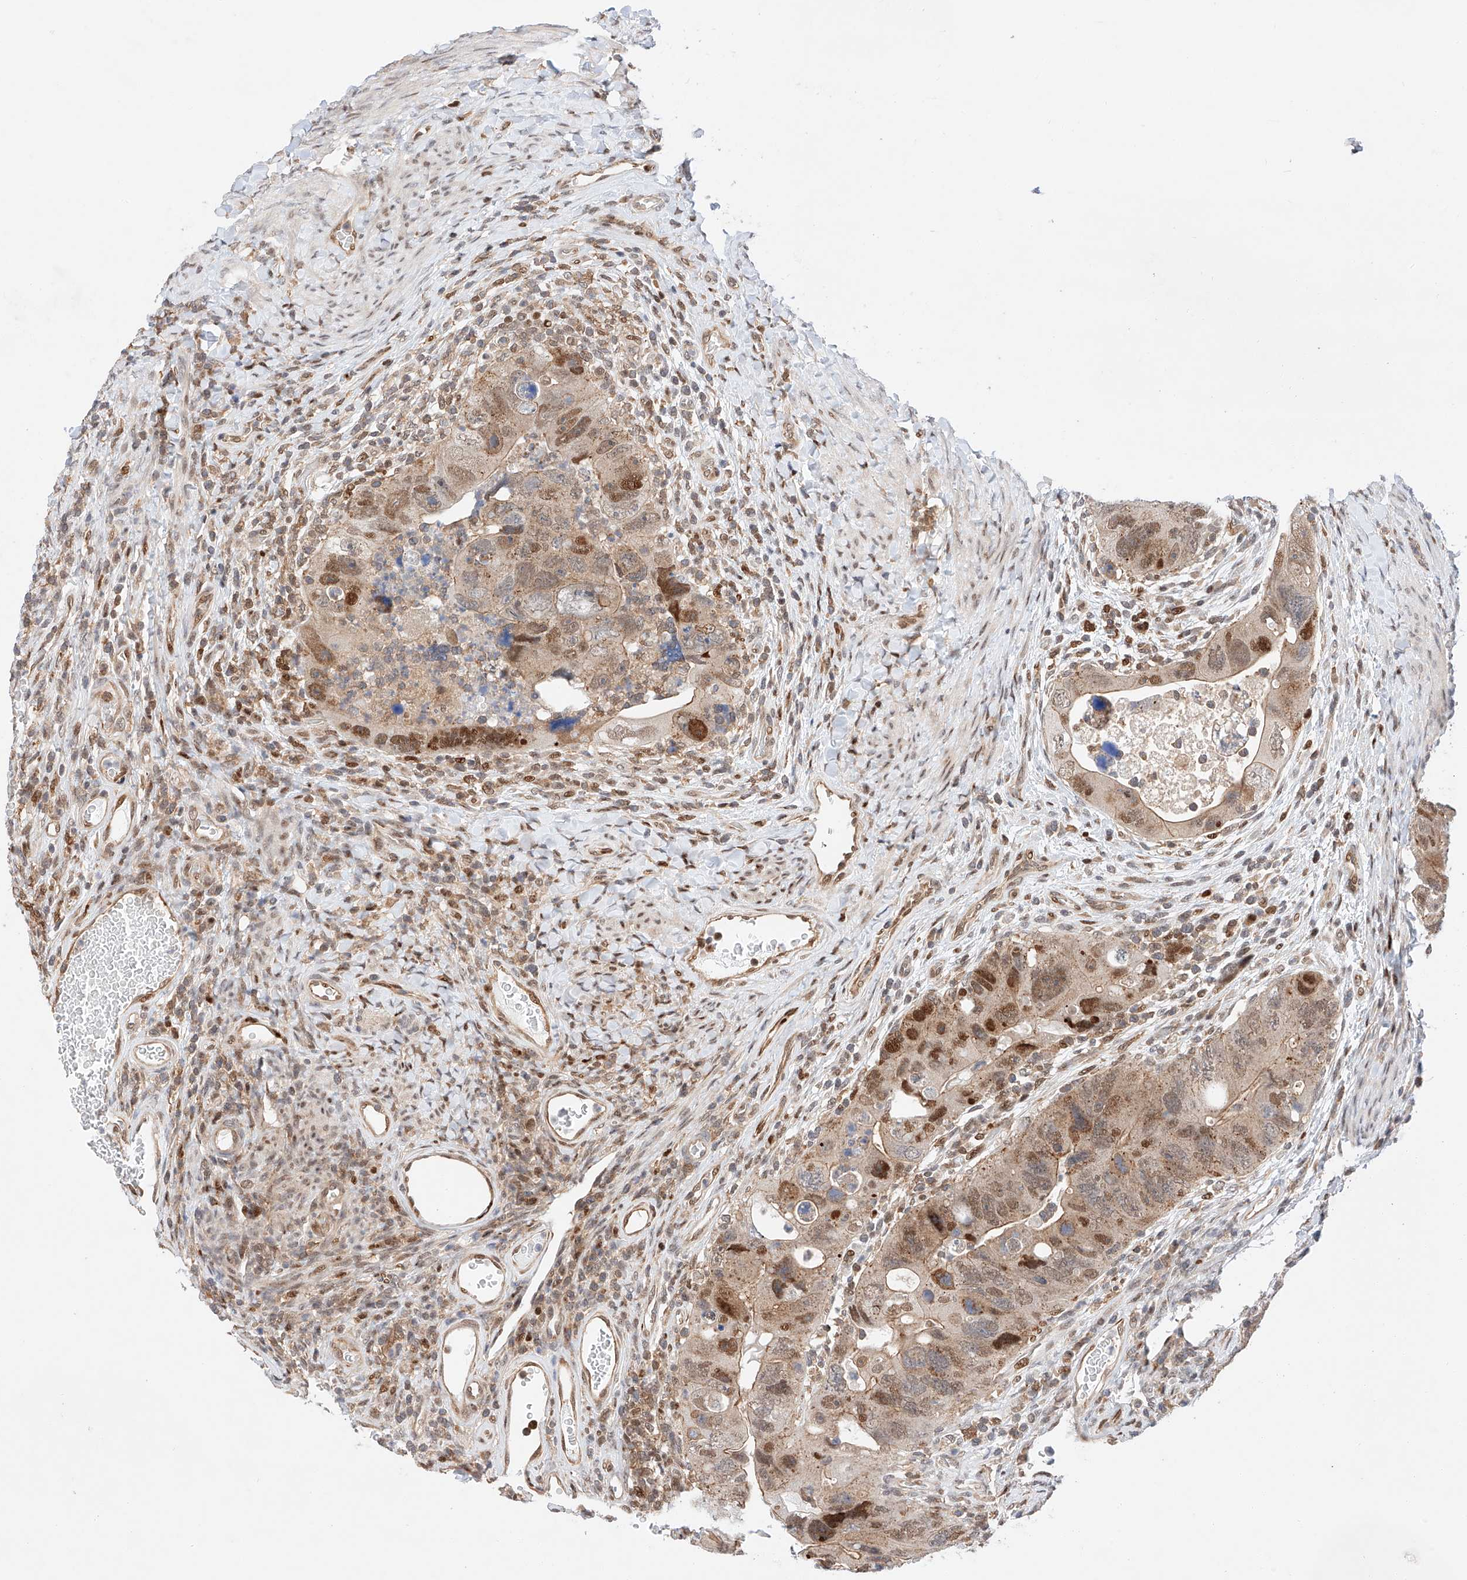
{"staining": {"intensity": "moderate", "quantity": ">75%", "location": "cytoplasmic/membranous,nuclear"}, "tissue": "colorectal cancer", "cell_type": "Tumor cells", "image_type": "cancer", "snomed": [{"axis": "morphology", "description": "Adenocarcinoma, NOS"}, {"axis": "topography", "description": "Rectum"}], "caption": "This is a micrograph of IHC staining of colorectal cancer, which shows moderate expression in the cytoplasmic/membranous and nuclear of tumor cells.", "gene": "HDAC9", "patient": {"sex": "male", "age": 59}}